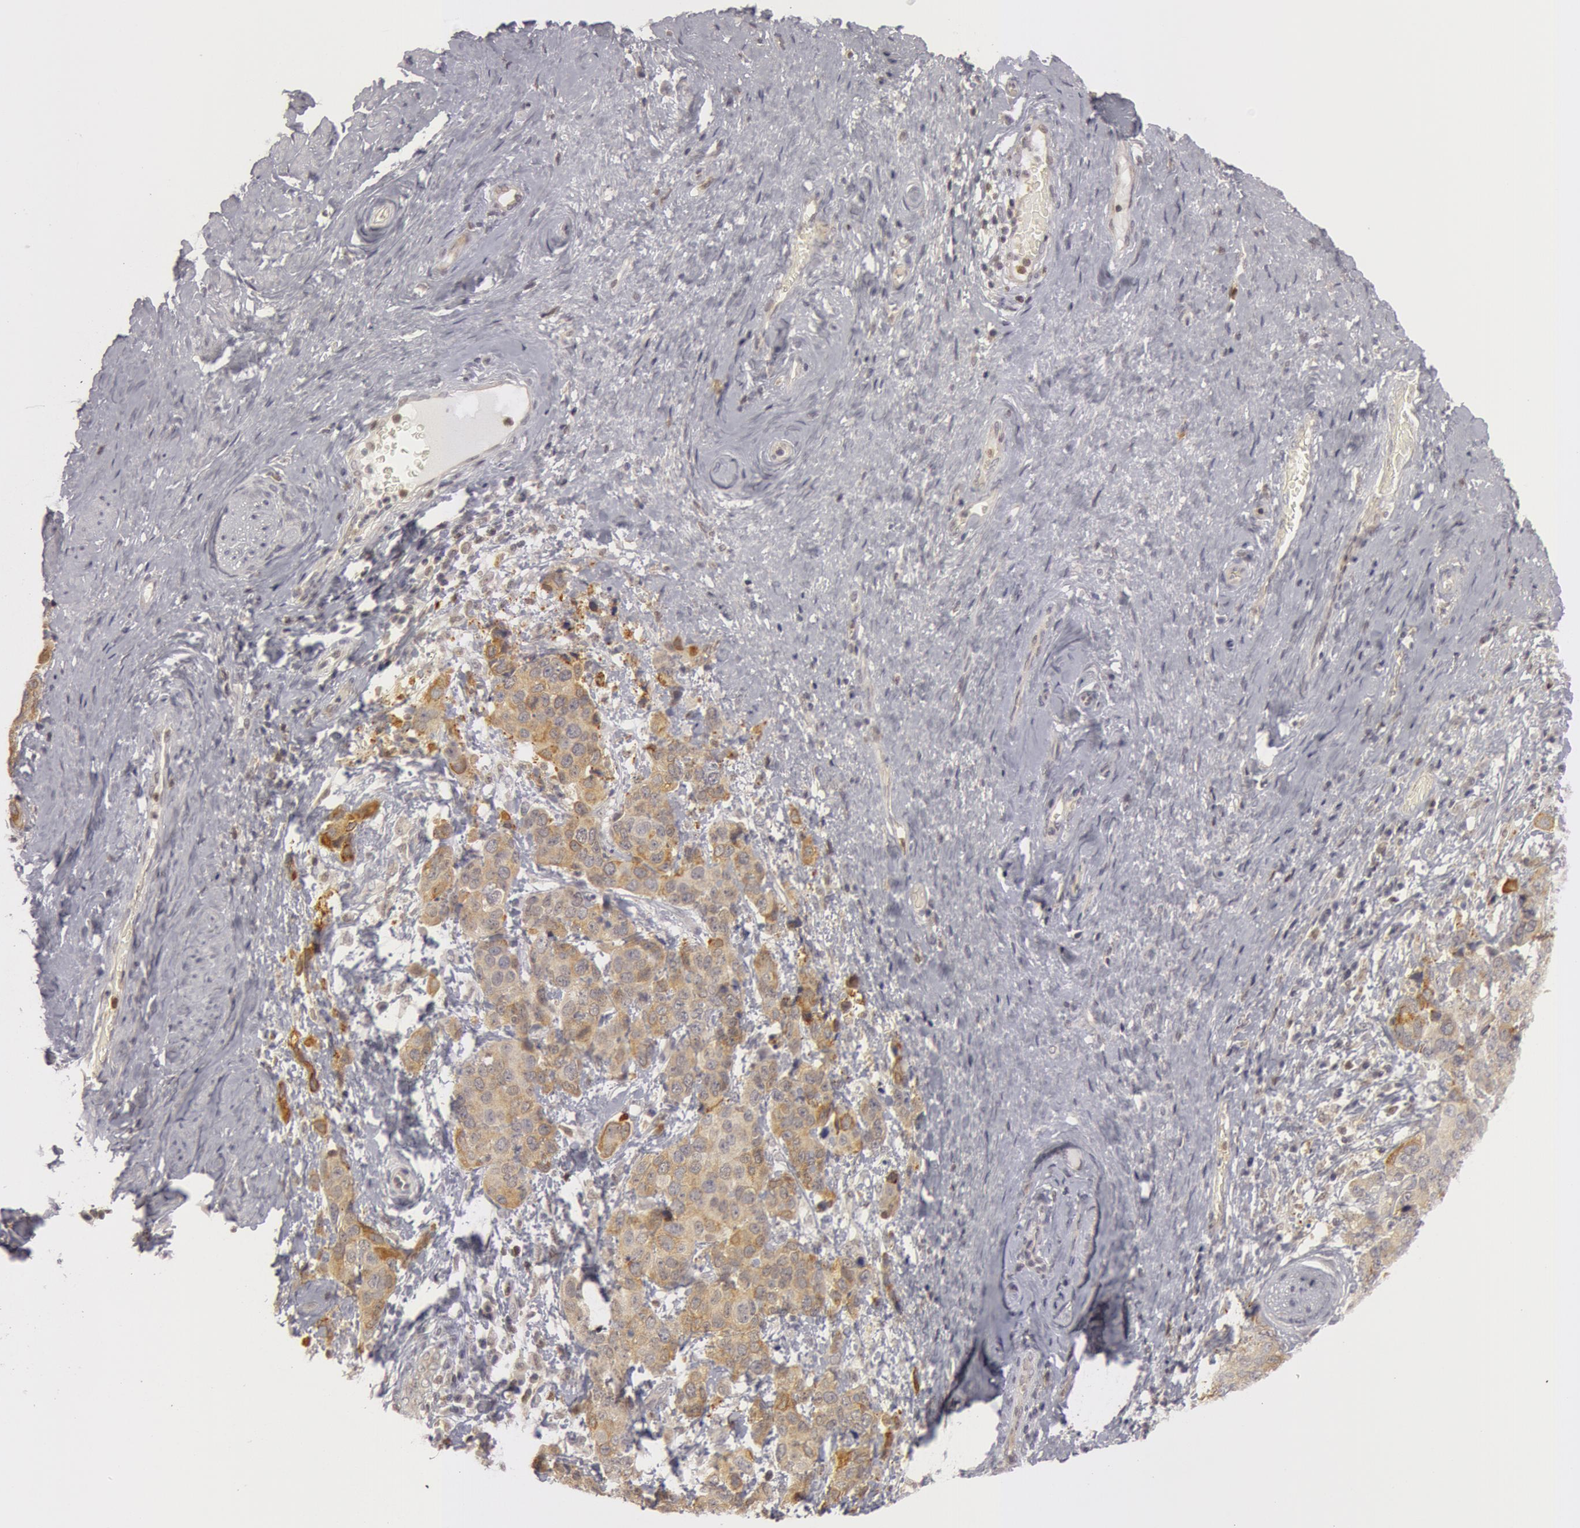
{"staining": {"intensity": "weak", "quantity": "<25%", "location": "nuclear"}, "tissue": "cervical cancer", "cell_type": "Tumor cells", "image_type": "cancer", "snomed": [{"axis": "morphology", "description": "Squamous cell carcinoma, NOS"}, {"axis": "topography", "description": "Cervix"}], "caption": "This is an immunohistochemistry (IHC) histopathology image of human cervical cancer. There is no positivity in tumor cells.", "gene": "OASL", "patient": {"sex": "female", "age": 54}}